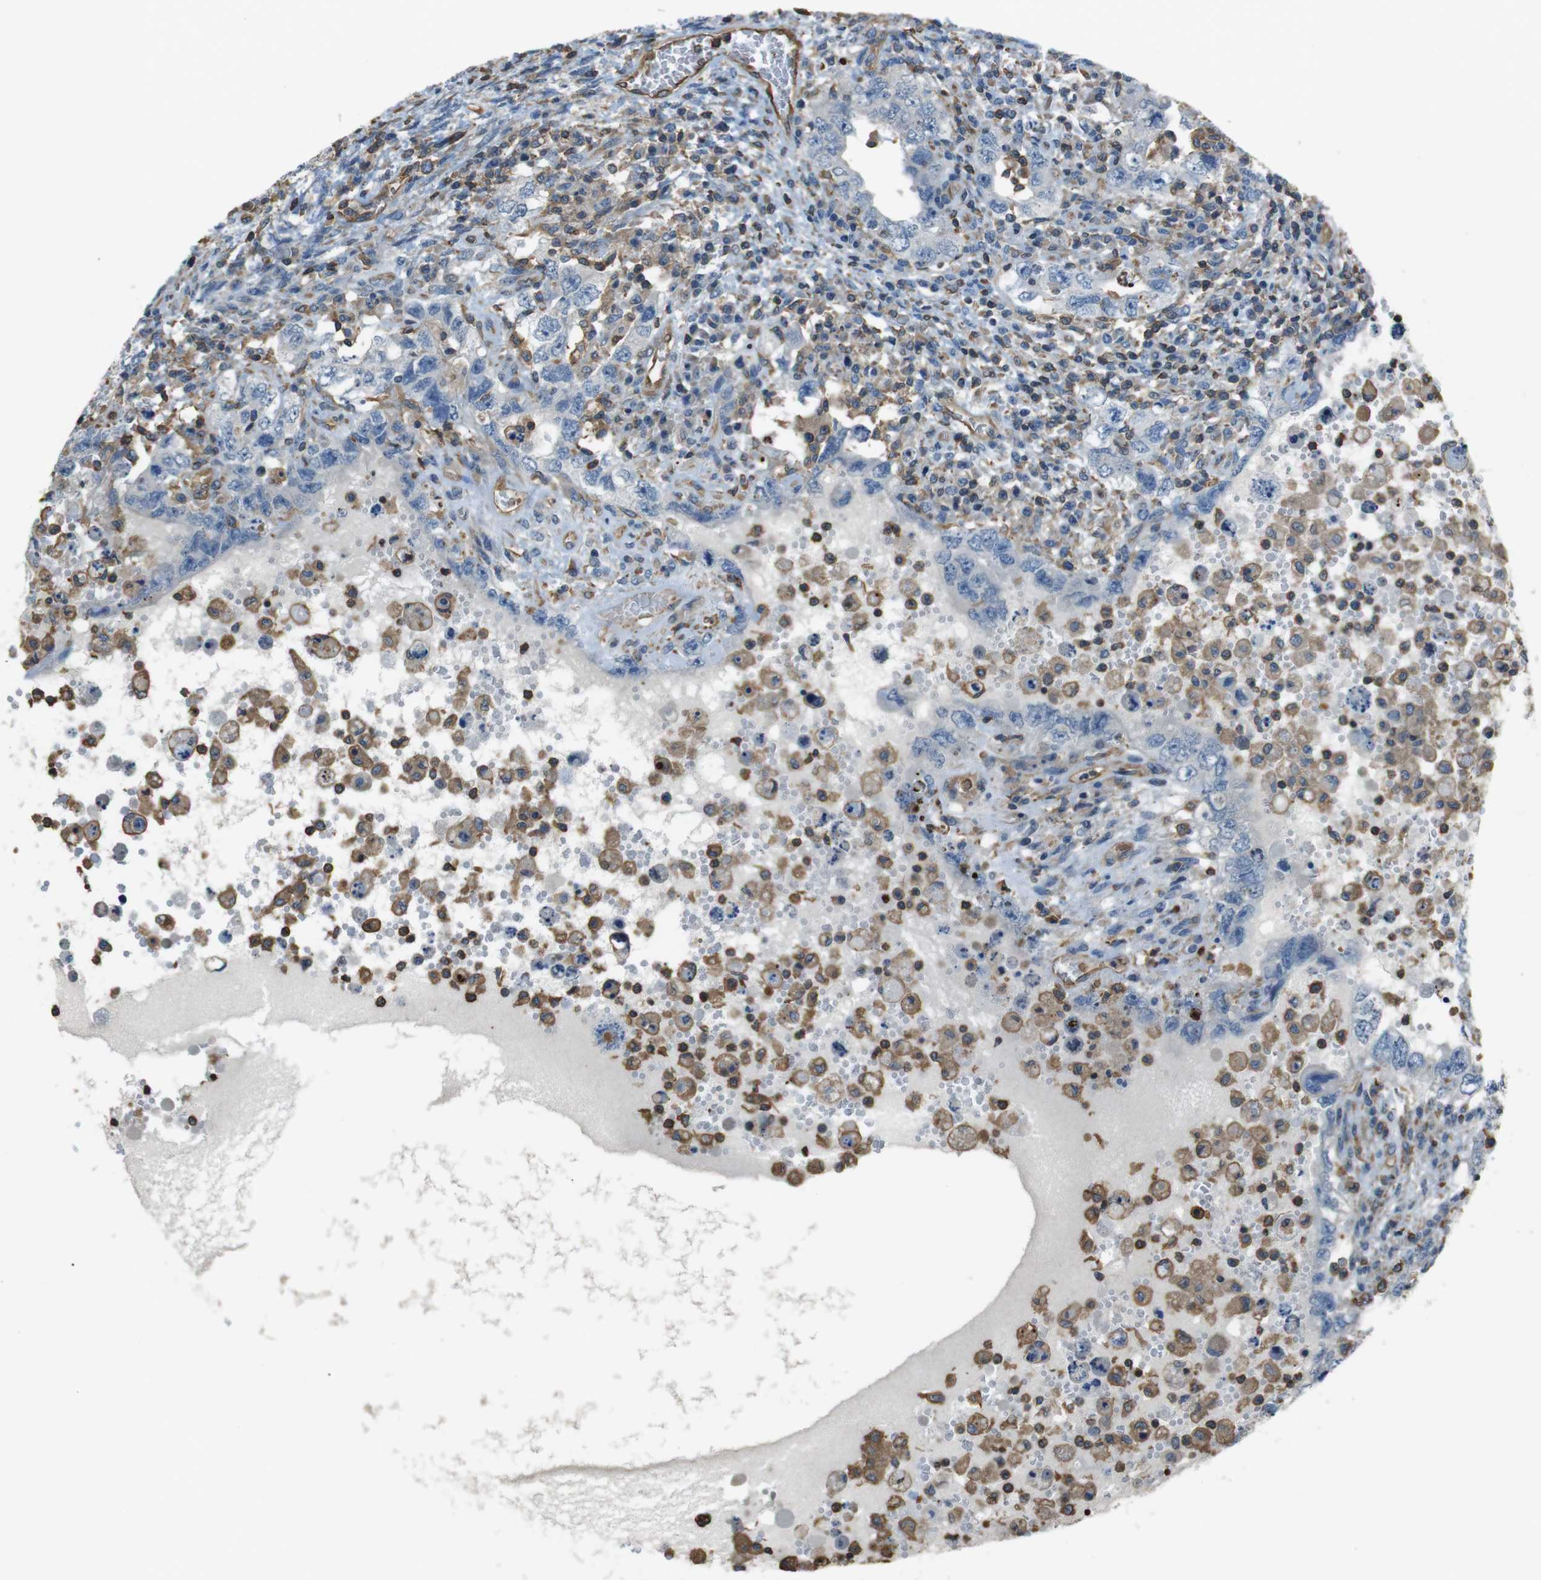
{"staining": {"intensity": "negative", "quantity": "none", "location": "none"}, "tissue": "testis cancer", "cell_type": "Tumor cells", "image_type": "cancer", "snomed": [{"axis": "morphology", "description": "Carcinoma, Embryonal, NOS"}, {"axis": "topography", "description": "Testis"}], "caption": "Immunohistochemical staining of embryonal carcinoma (testis) shows no significant staining in tumor cells.", "gene": "FCAR", "patient": {"sex": "male", "age": 26}}